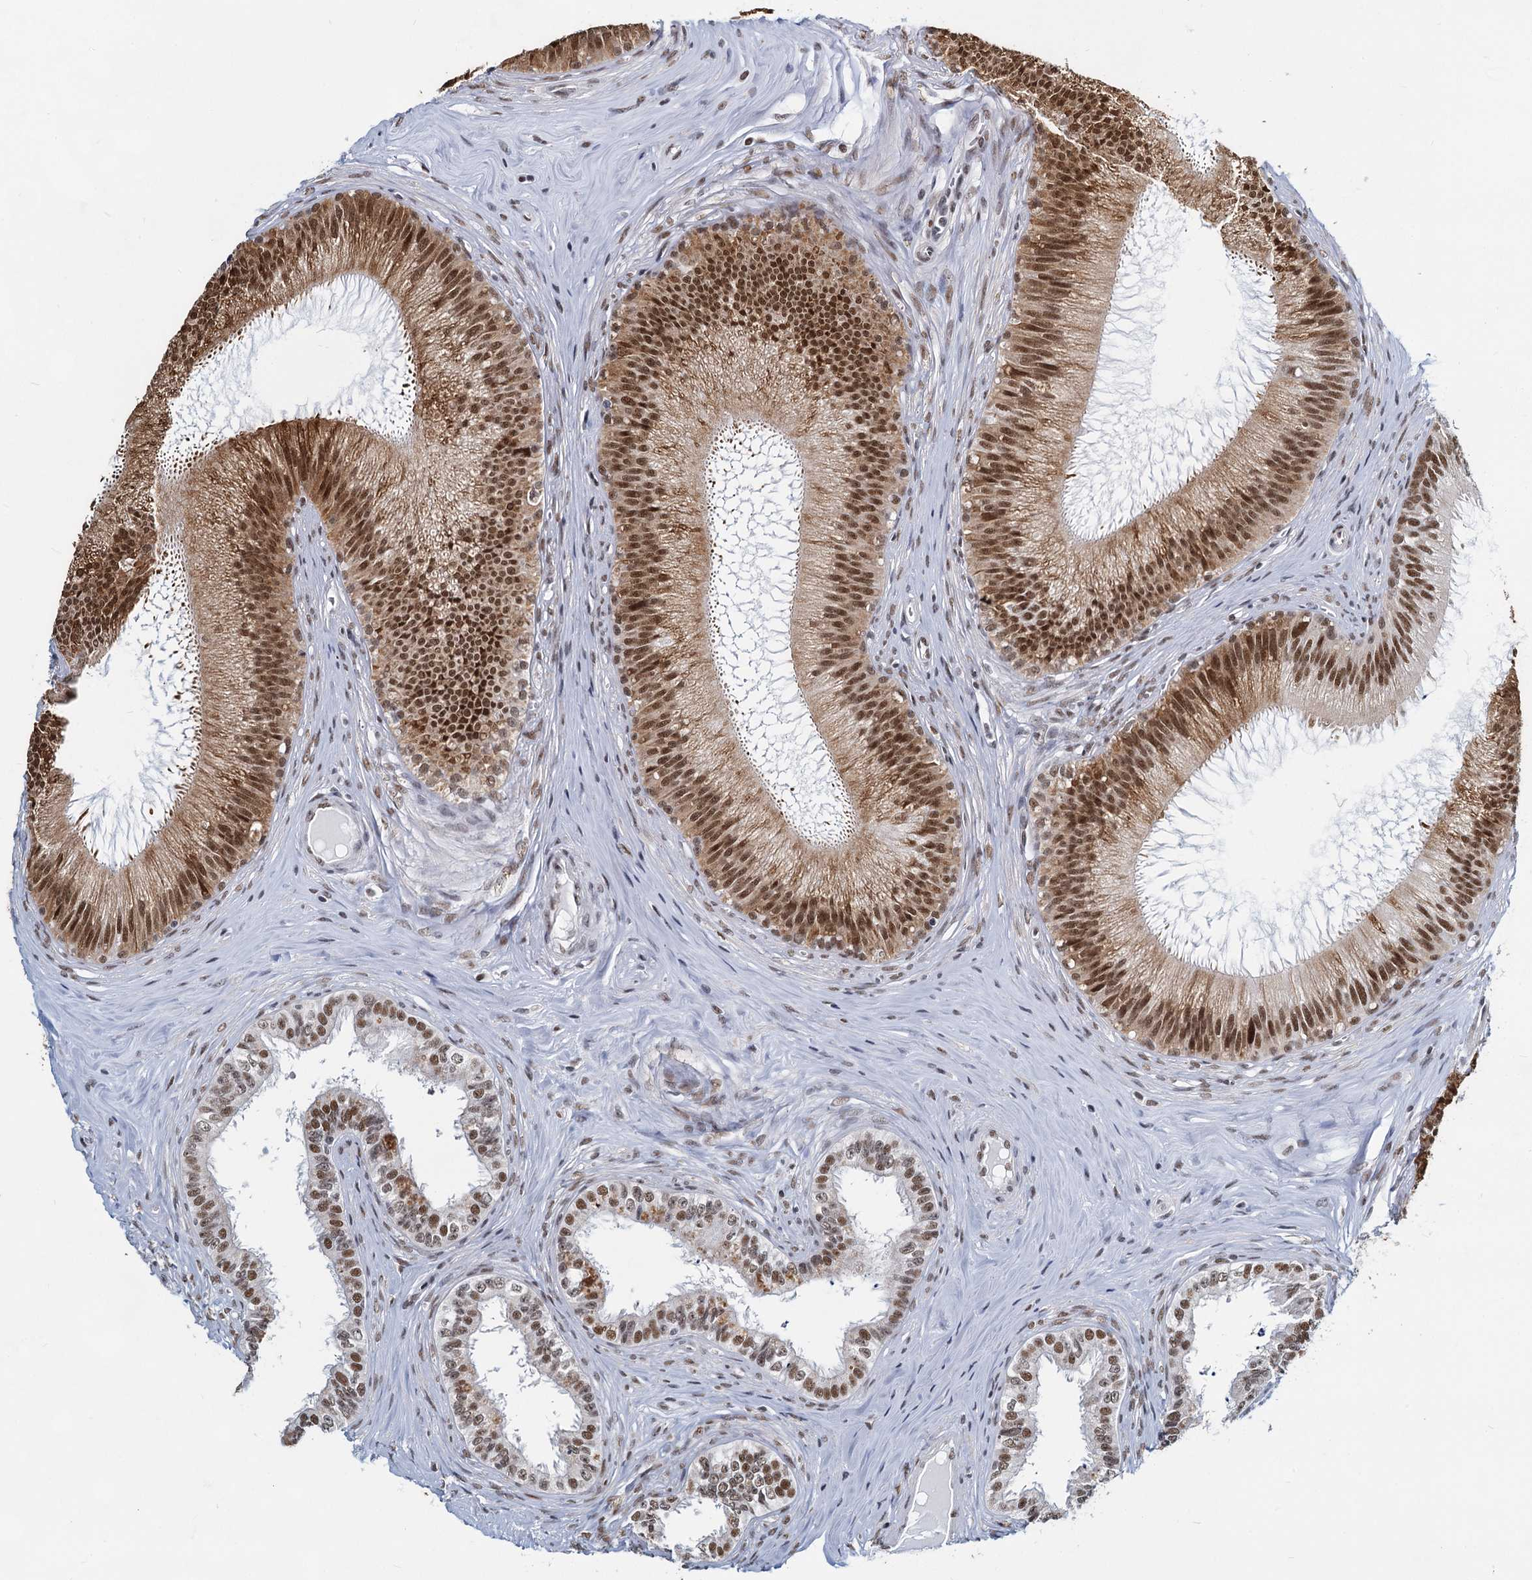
{"staining": {"intensity": "moderate", "quantity": ">75%", "location": "nuclear"}, "tissue": "epididymis", "cell_type": "Glandular cells", "image_type": "normal", "snomed": [{"axis": "morphology", "description": "Normal tissue, NOS"}, {"axis": "topography", "description": "Epididymis"}], "caption": "This is a micrograph of immunohistochemistry staining of normal epididymis, which shows moderate staining in the nuclear of glandular cells.", "gene": "METTL14", "patient": {"sex": "male", "age": 46}}